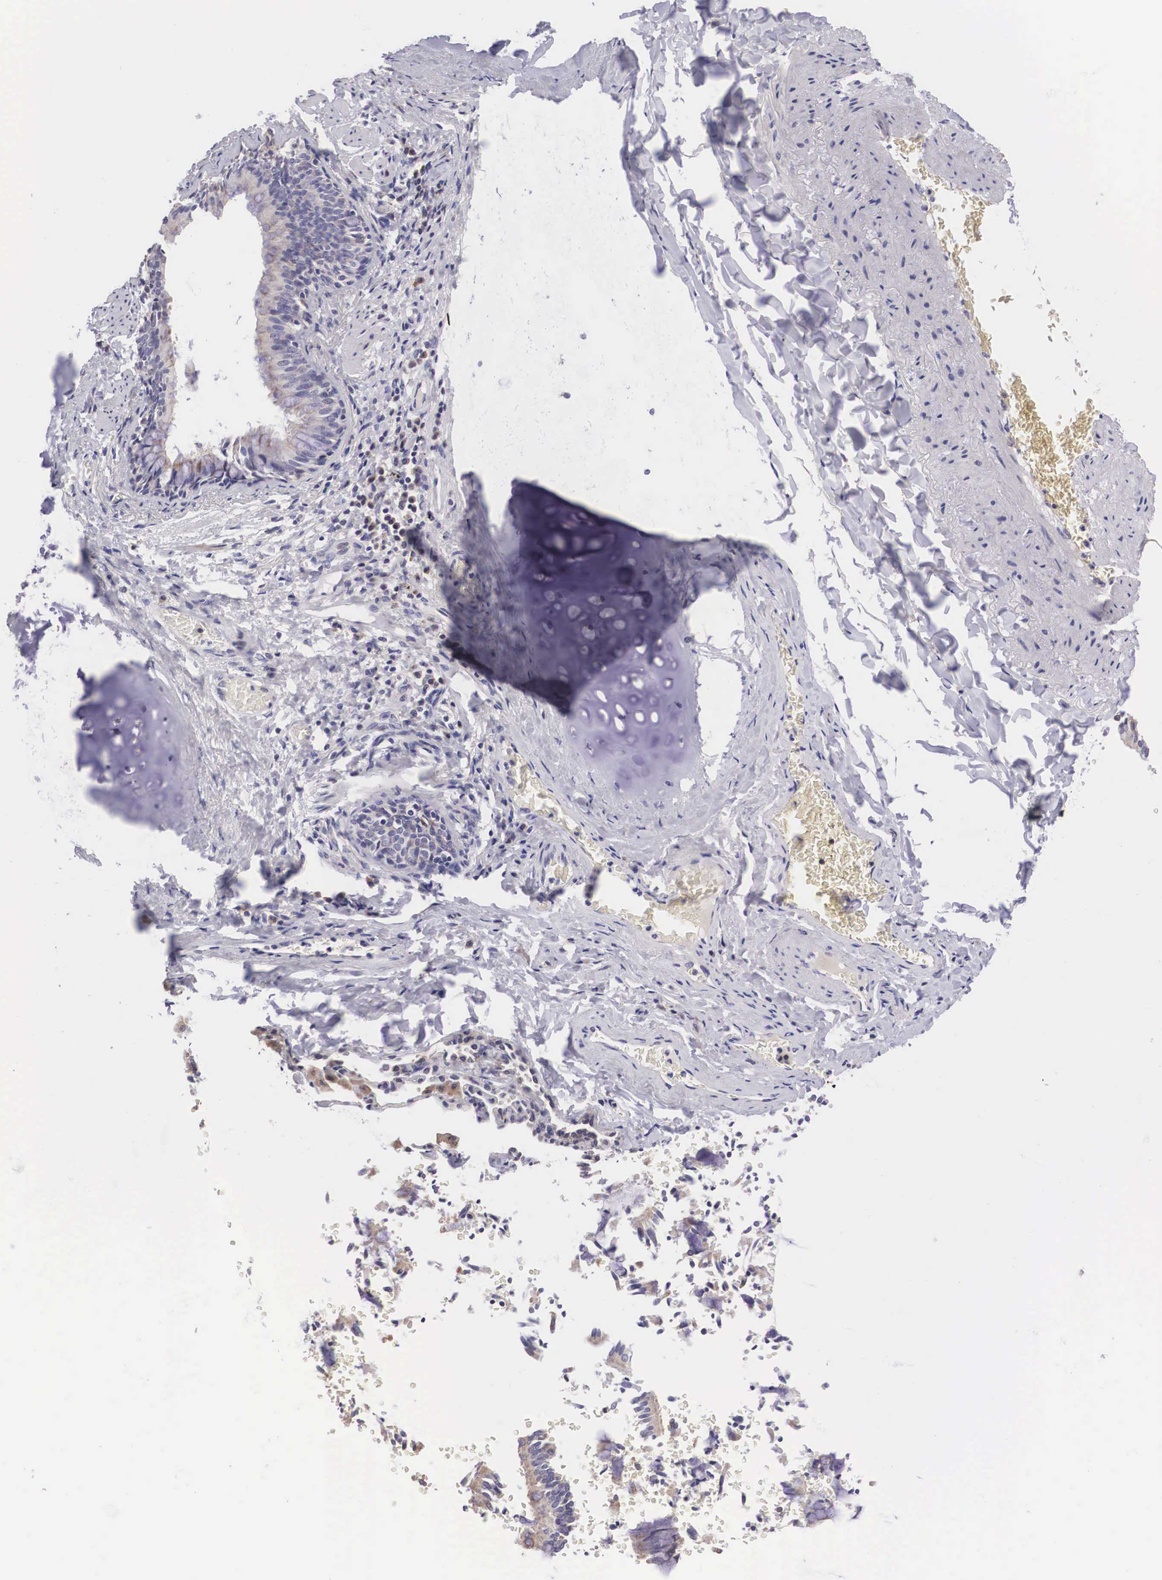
{"staining": {"intensity": "weak", "quantity": "<25%", "location": "cytoplasmic/membranous"}, "tissue": "bronchus", "cell_type": "Respiratory epithelial cells", "image_type": "normal", "snomed": [{"axis": "morphology", "description": "Normal tissue, NOS"}, {"axis": "topography", "description": "Lung"}], "caption": "A photomicrograph of human bronchus is negative for staining in respiratory epithelial cells. (DAB immunohistochemistry (IHC) visualized using brightfield microscopy, high magnification).", "gene": "ARG2", "patient": {"sex": "male", "age": 54}}